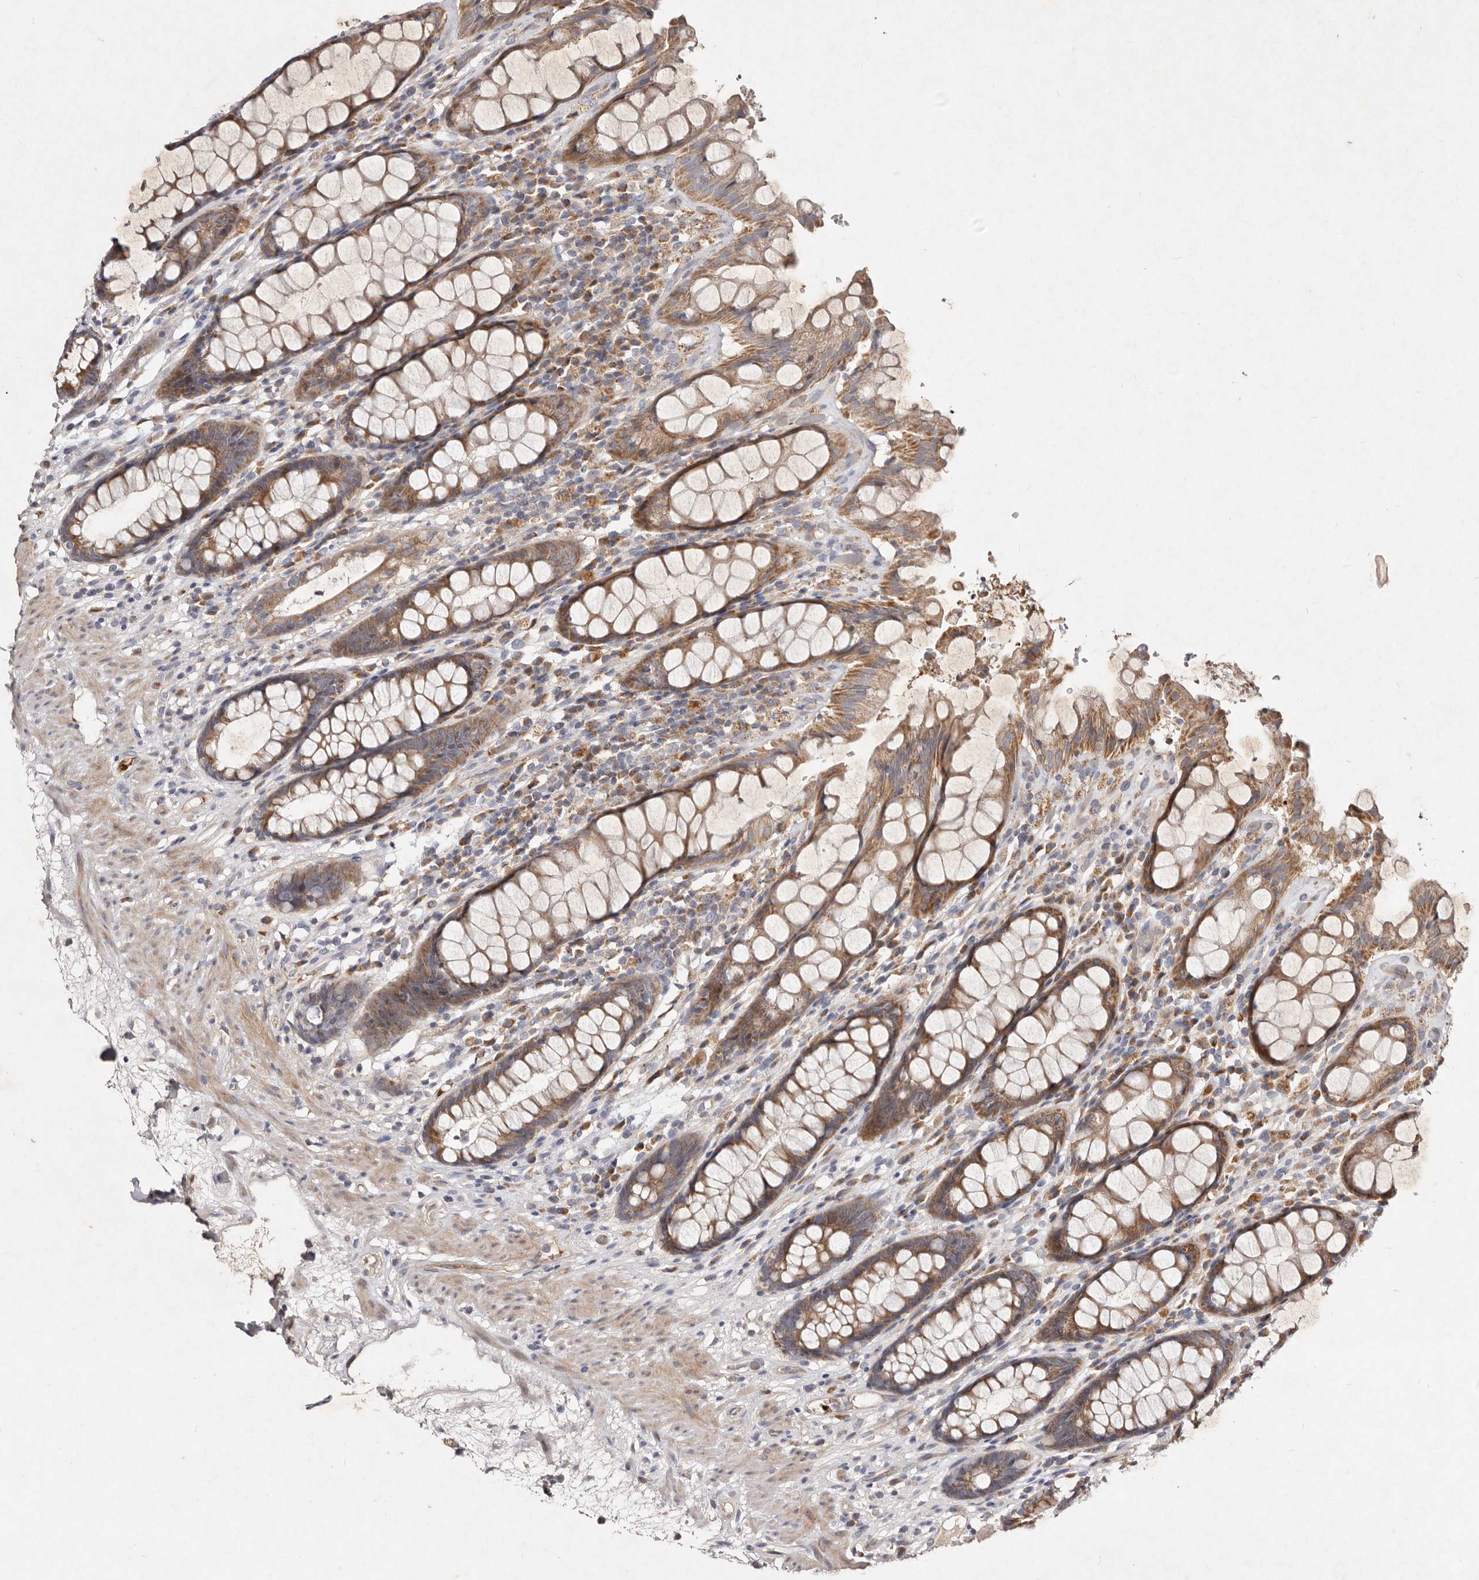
{"staining": {"intensity": "moderate", "quantity": ">75%", "location": "cytoplasmic/membranous"}, "tissue": "rectum", "cell_type": "Glandular cells", "image_type": "normal", "snomed": [{"axis": "morphology", "description": "Normal tissue, NOS"}, {"axis": "topography", "description": "Rectum"}], "caption": "An image of human rectum stained for a protein displays moderate cytoplasmic/membranous brown staining in glandular cells. The protein of interest is stained brown, and the nuclei are stained in blue (DAB IHC with brightfield microscopy, high magnification).", "gene": "SLC25A20", "patient": {"sex": "male", "age": 64}}